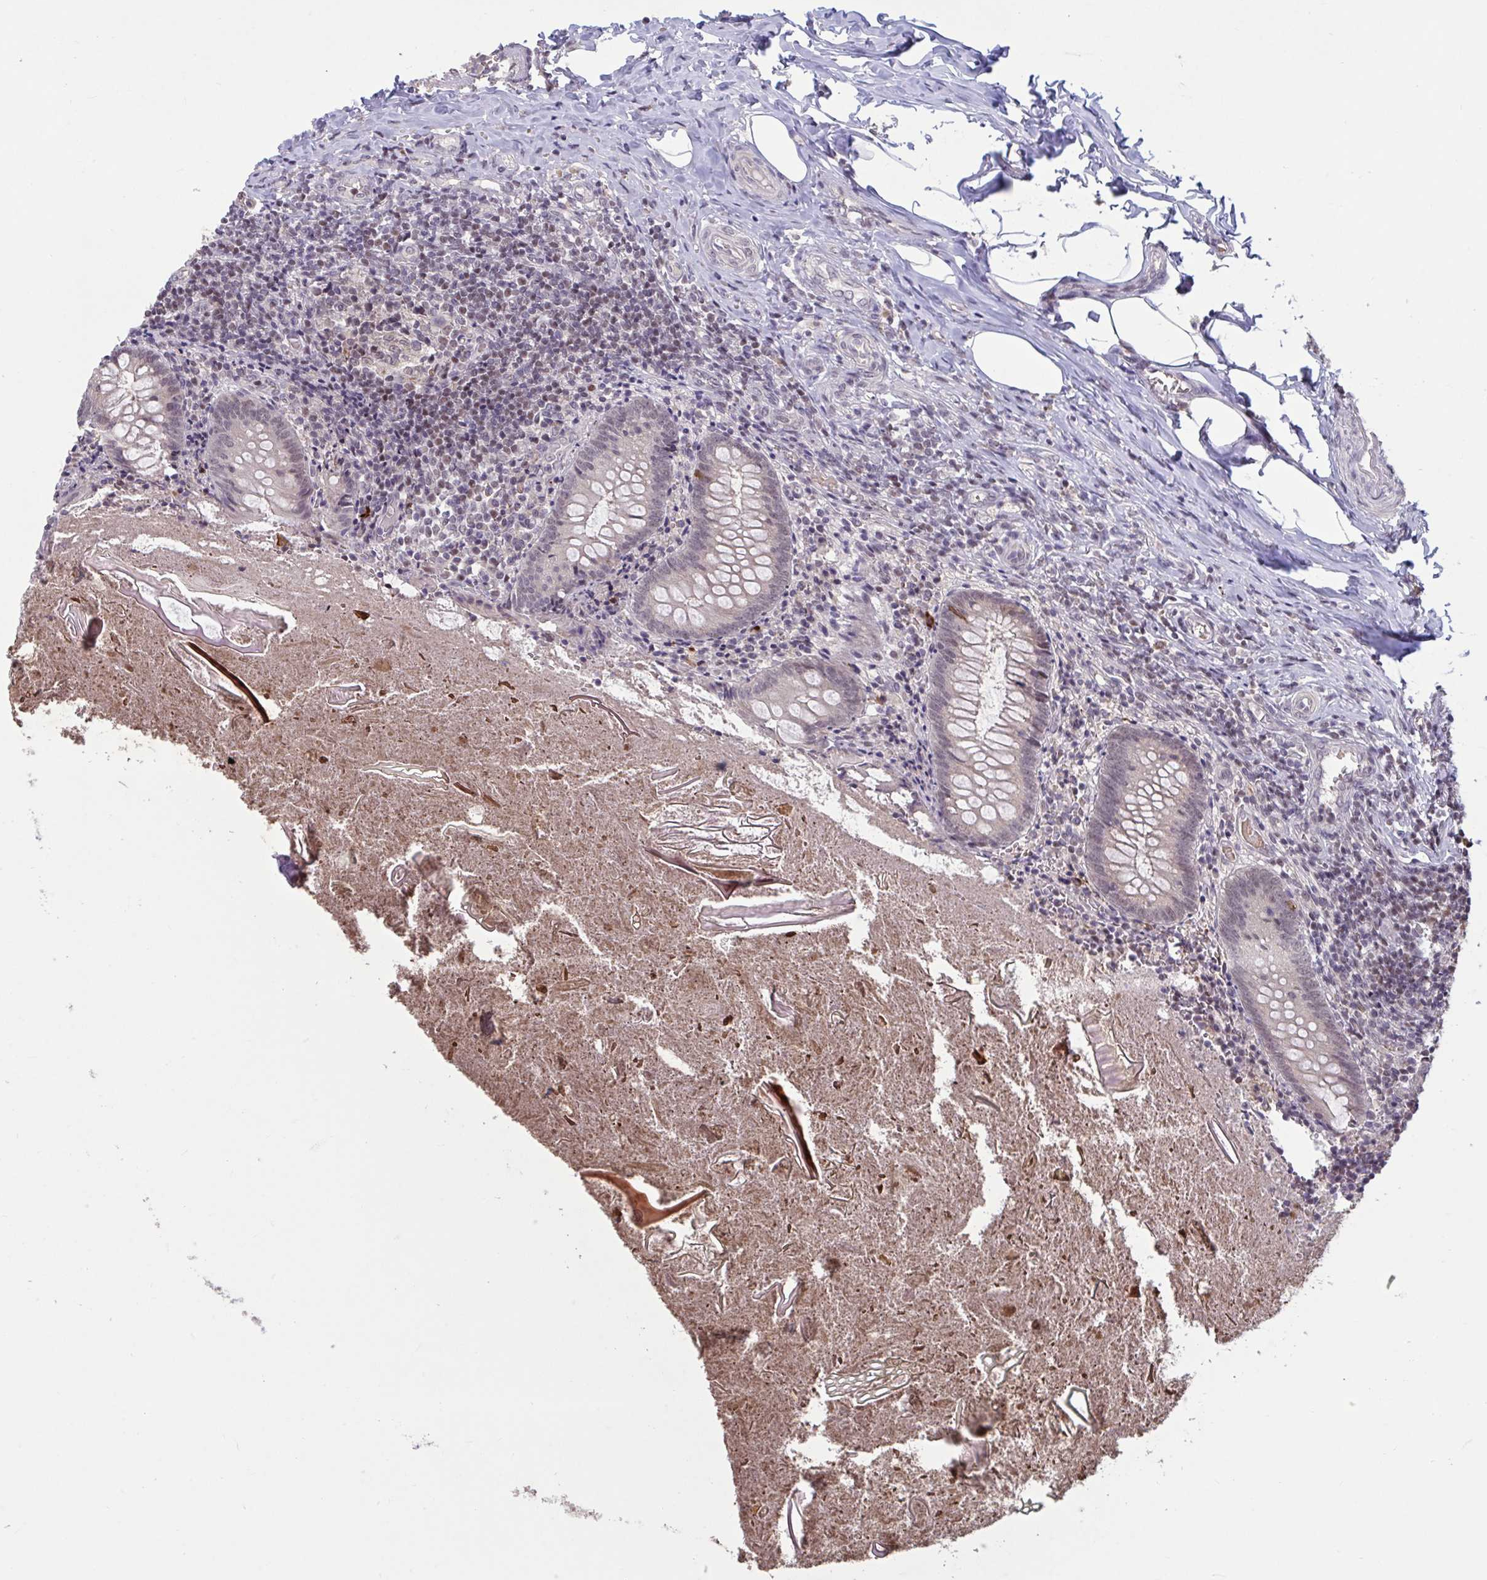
{"staining": {"intensity": "weak", "quantity": "25%-75%", "location": "nuclear"}, "tissue": "appendix", "cell_type": "Glandular cells", "image_type": "normal", "snomed": [{"axis": "morphology", "description": "Normal tissue, NOS"}, {"axis": "topography", "description": "Appendix"}], "caption": "Glandular cells display low levels of weak nuclear positivity in about 25%-75% of cells in benign appendix.", "gene": "ZNF414", "patient": {"sex": "female", "age": 17}}